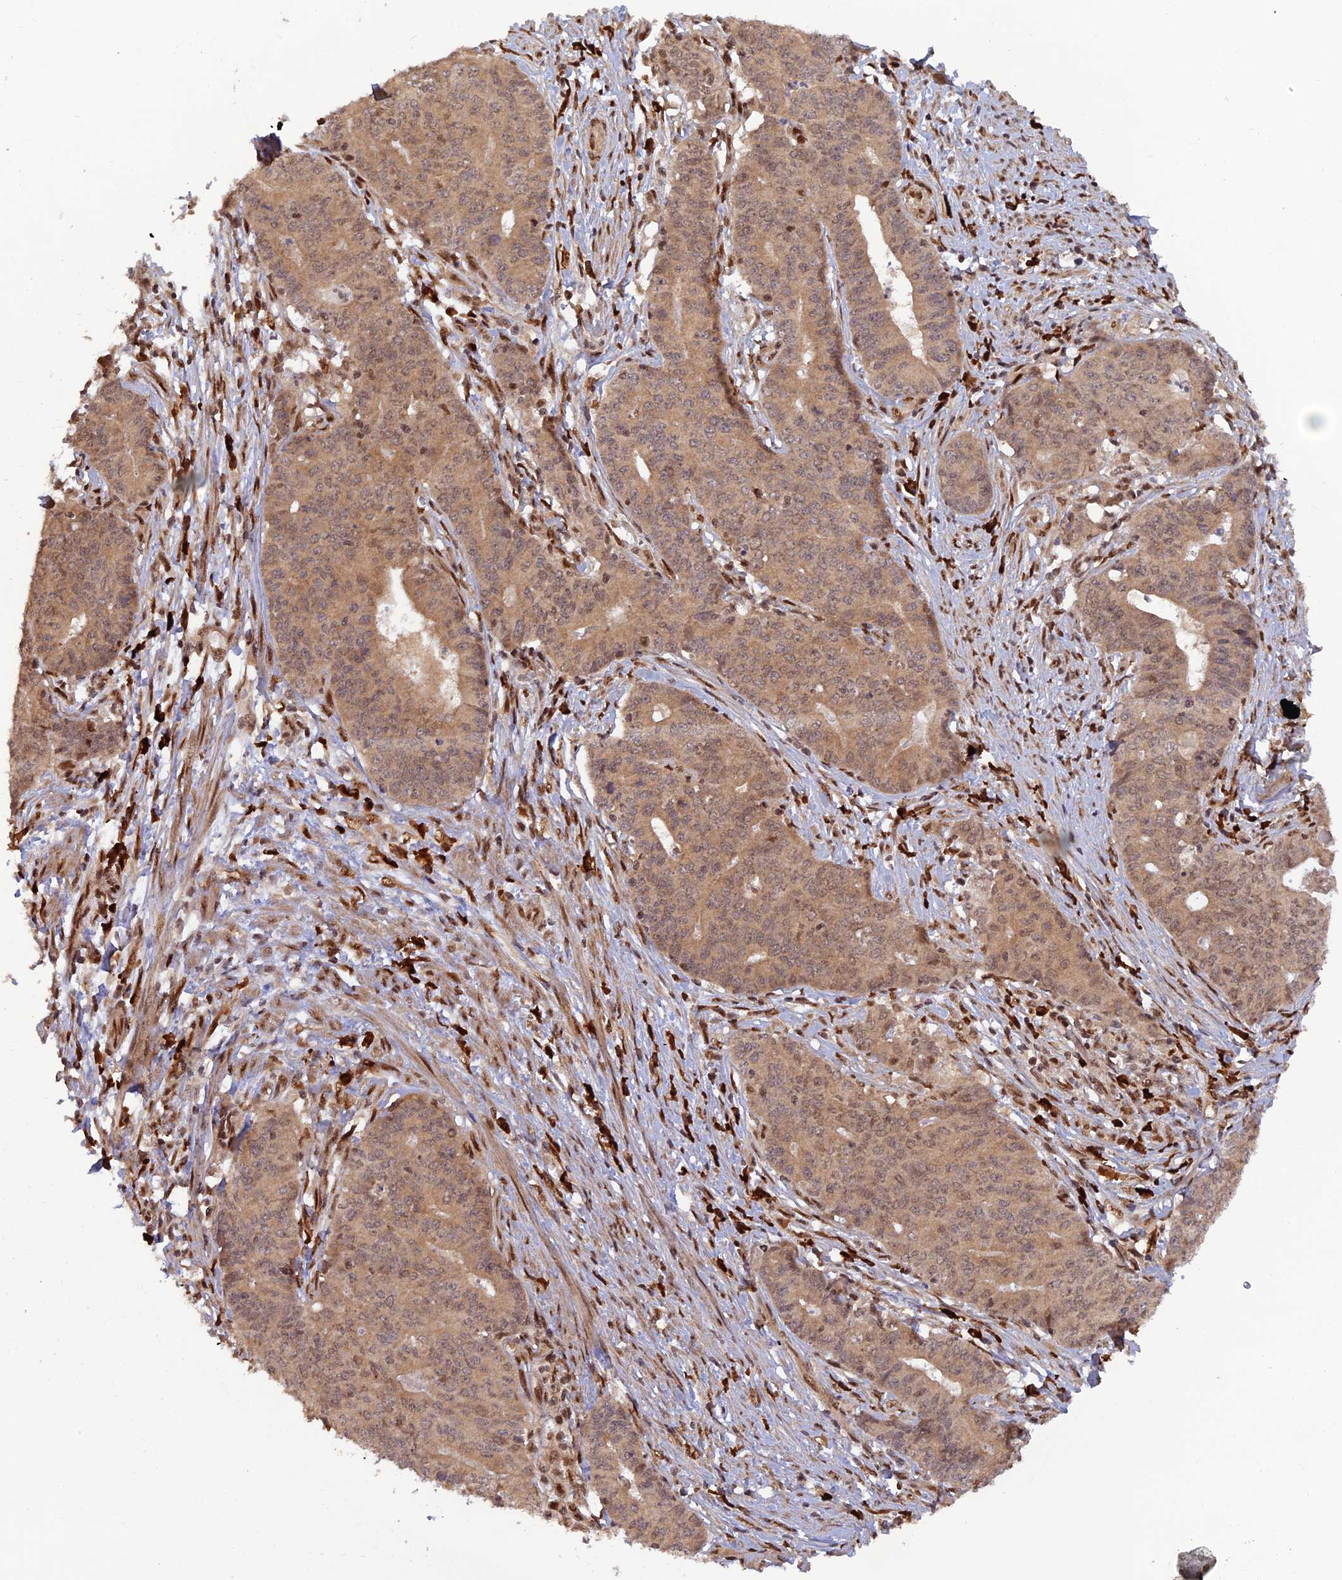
{"staining": {"intensity": "weak", "quantity": ">75%", "location": "cytoplasmic/membranous,nuclear"}, "tissue": "endometrial cancer", "cell_type": "Tumor cells", "image_type": "cancer", "snomed": [{"axis": "morphology", "description": "Adenocarcinoma, NOS"}, {"axis": "topography", "description": "Endometrium"}], "caption": "This is a histology image of IHC staining of endometrial adenocarcinoma, which shows weak expression in the cytoplasmic/membranous and nuclear of tumor cells.", "gene": "ZNF565", "patient": {"sex": "female", "age": 59}}